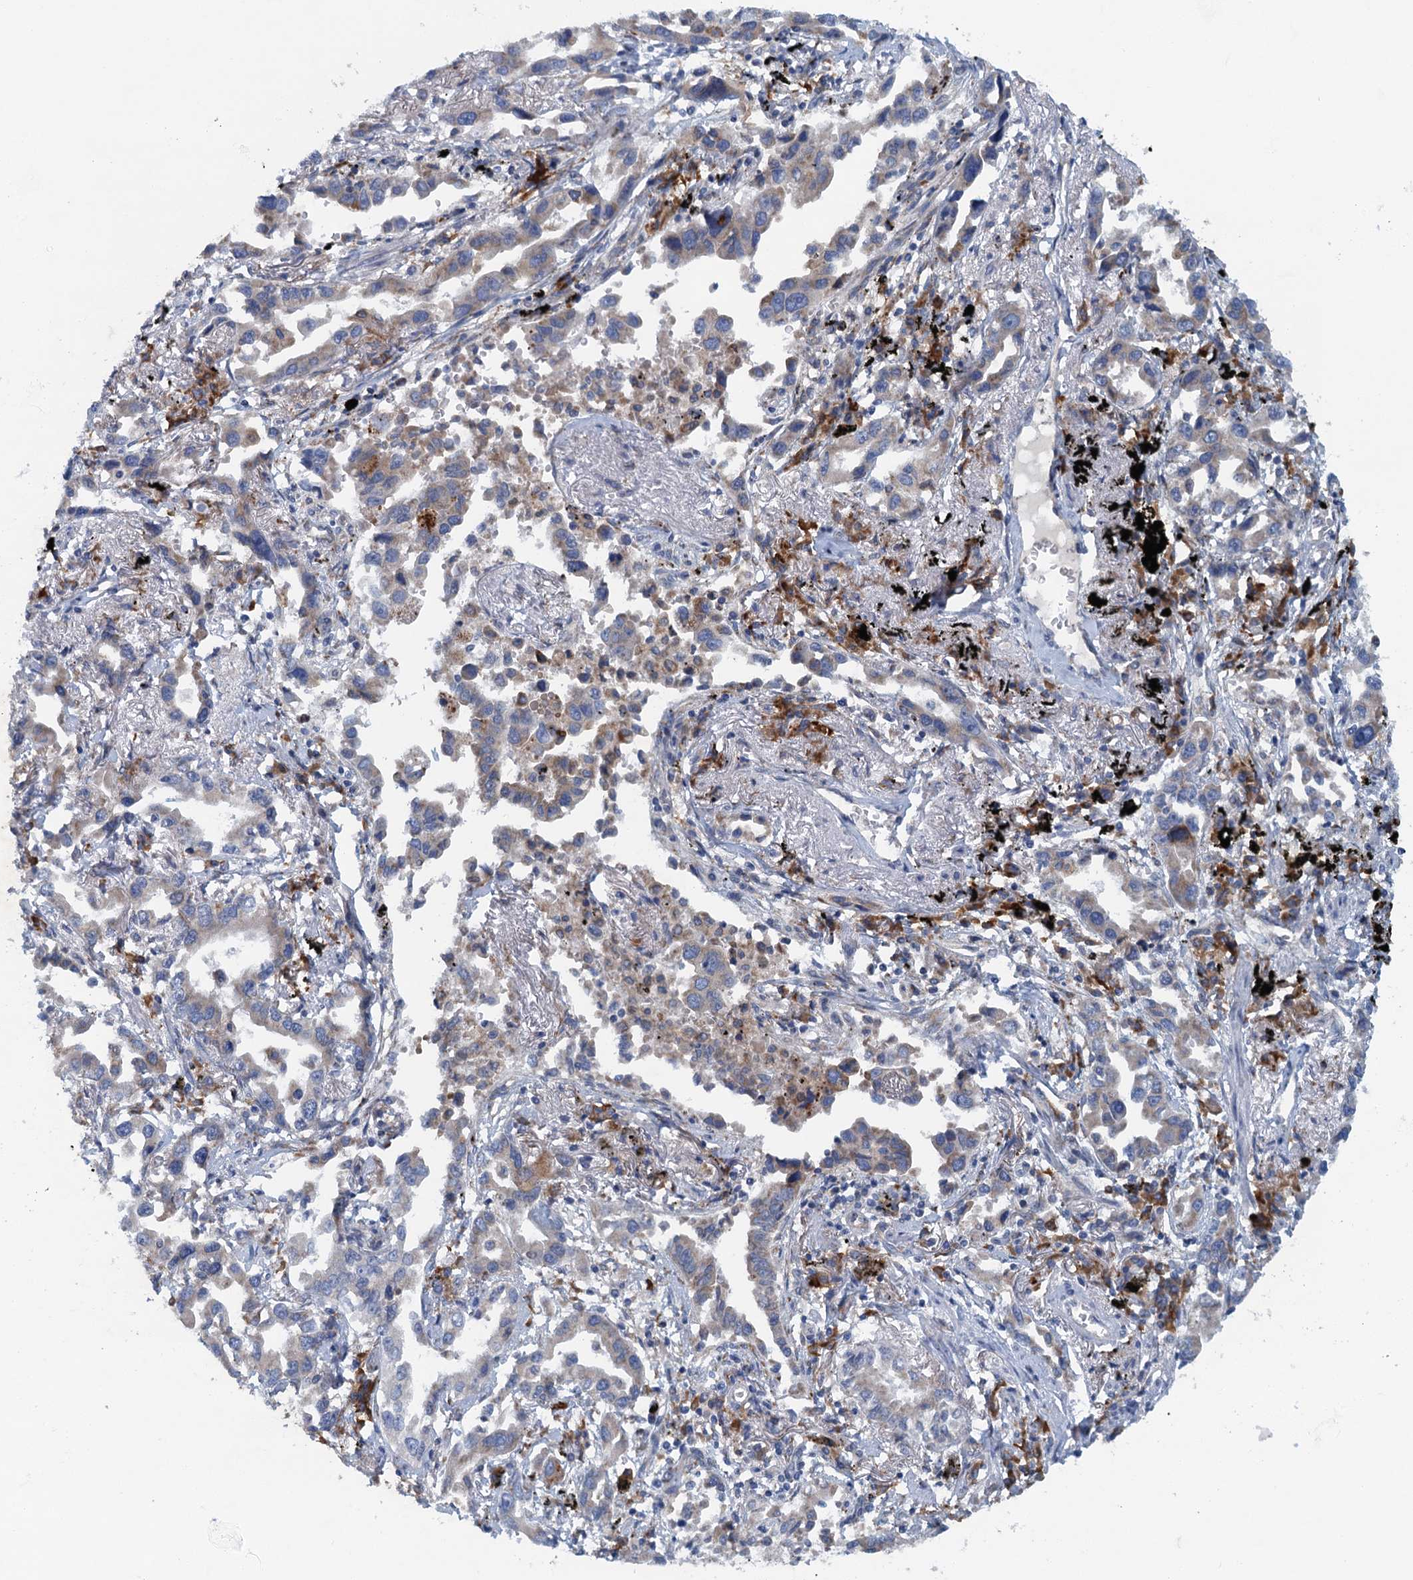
{"staining": {"intensity": "weak", "quantity": ">75%", "location": "cytoplasmic/membranous"}, "tissue": "lung cancer", "cell_type": "Tumor cells", "image_type": "cancer", "snomed": [{"axis": "morphology", "description": "Adenocarcinoma, NOS"}, {"axis": "topography", "description": "Lung"}], "caption": "IHC (DAB (3,3'-diaminobenzidine)) staining of human lung adenocarcinoma exhibits weak cytoplasmic/membranous protein staining in approximately >75% of tumor cells. (Stains: DAB (3,3'-diaminobenzidine) in brown, nuclei in blue, Microscopy: brightfield microscopy at high magnification).", "gene": "MYDGF", "patient": {"sex": "male", "age": 67}}